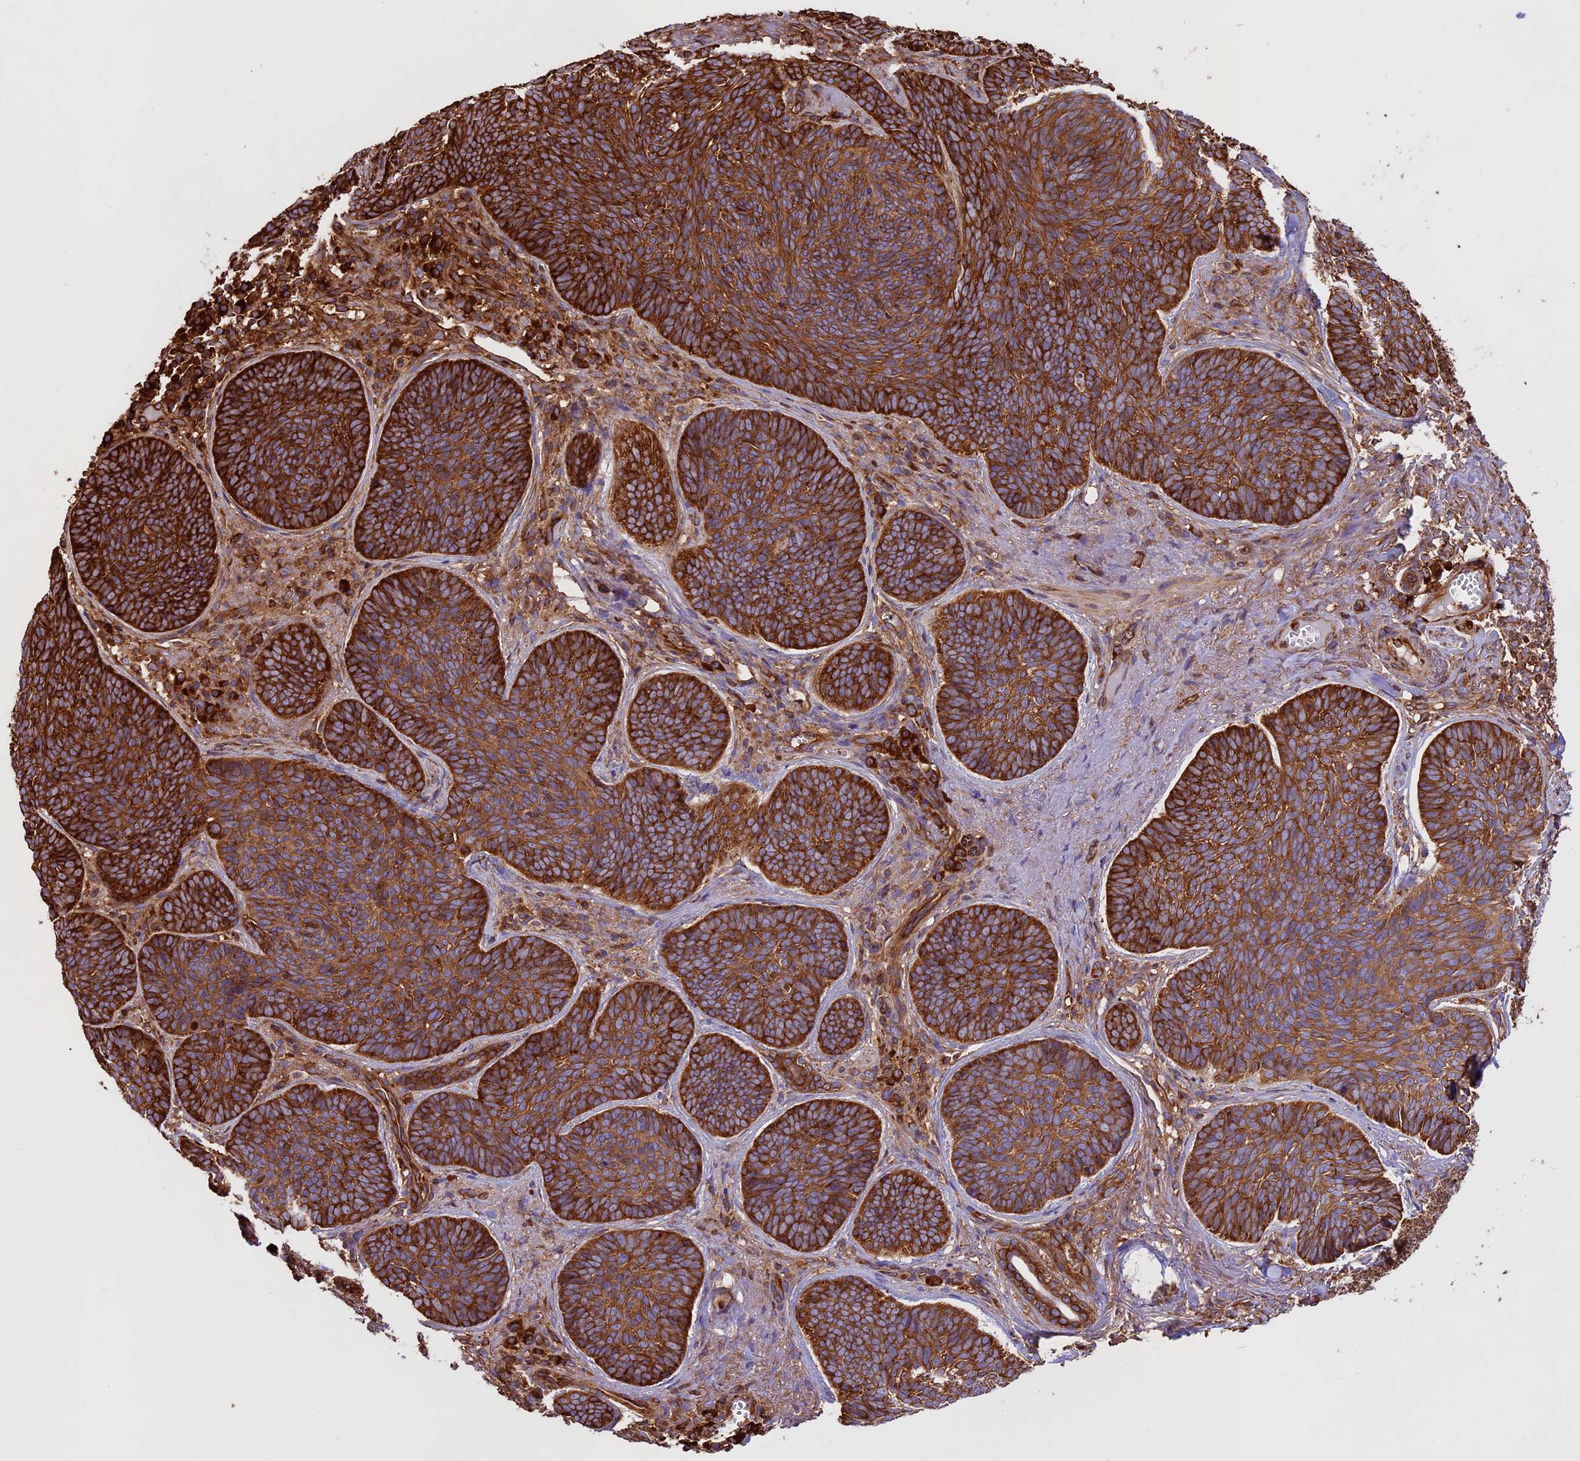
{"staining": {"intensity": "strong", "quantity": ">75%", "location": "cytoplasmic/membranous"}, "tissue": "skin cancer", "cell_type": "Tumor cells", "image_type": "cancer", "snomed": [{"axis": "morphology", "description": "Basal cell carcinoma"}, {"axis": "topography", "description": "Skin"}], "caption": "High-magnification brightfield microscopy of skin basal cell carcinoma stained with DAB (brown) and counterstained with hematoxylin (blue). tumor cells exhibit strong cytoplasmic/membranous staining is appreciated in approximately>75% of cells.", "gene": "KARS1", "patient": {"sex": "female", "age": 74}}